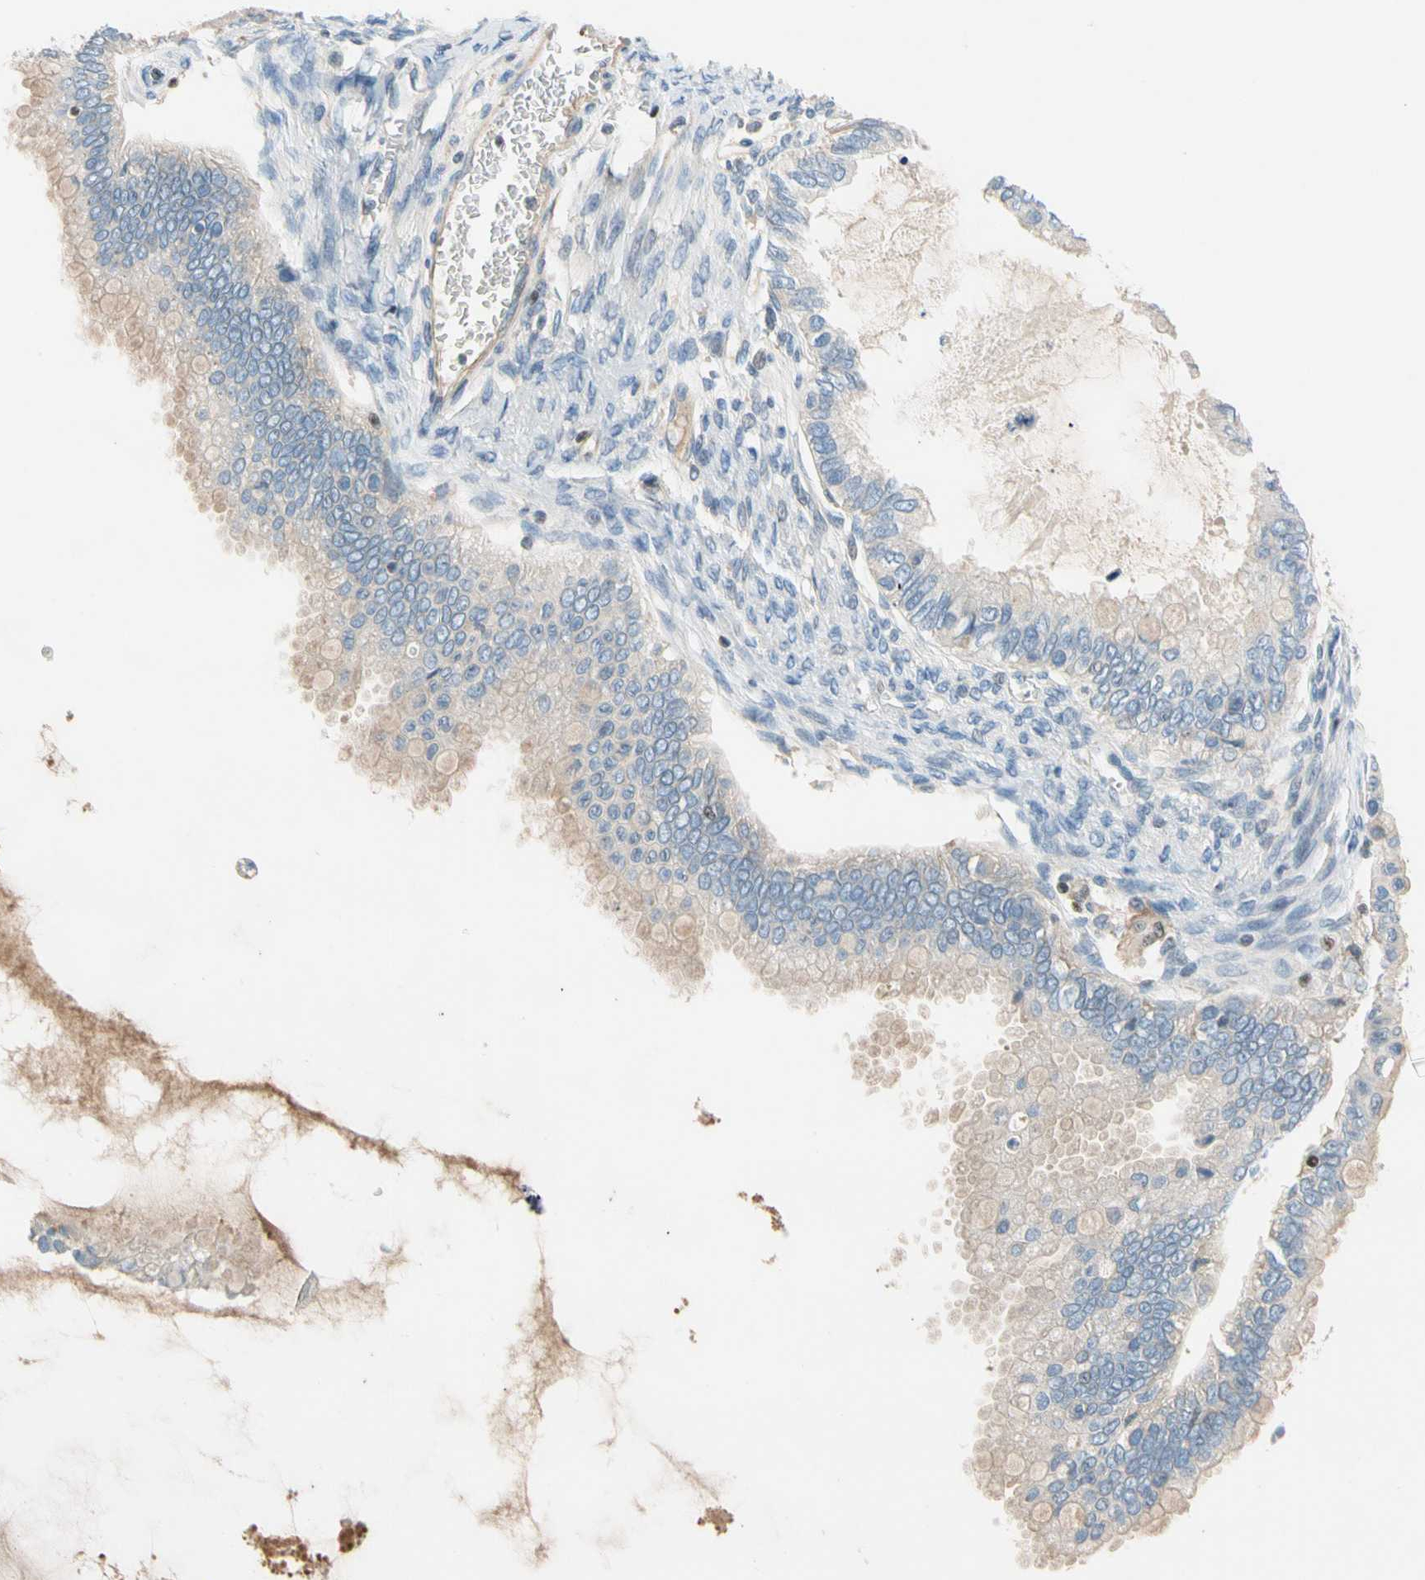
{"staining": {"intensity": "weak", "quantity": ">75%", "location": "cytoplasmic/membranous"}, "tissue": "ovarian cancer", "cell_type": "Tumor cells", "image_type": "cancer", "snomed": [{"axis": "morphology", "description": "Cystadenocarcinoma, mucinous, NOS"}, {"axis": "topography", "description": "Ovary"}], "caption": "There is low levels of weak cytoplasmic/membranous expression in tumor cells of mucinous cystadenocarcinoma (ovarian), as demonstrated by immunohistochemical staining (brown color).", "gene": "SP140", "patient": {"sex": "female", "age": 80}}